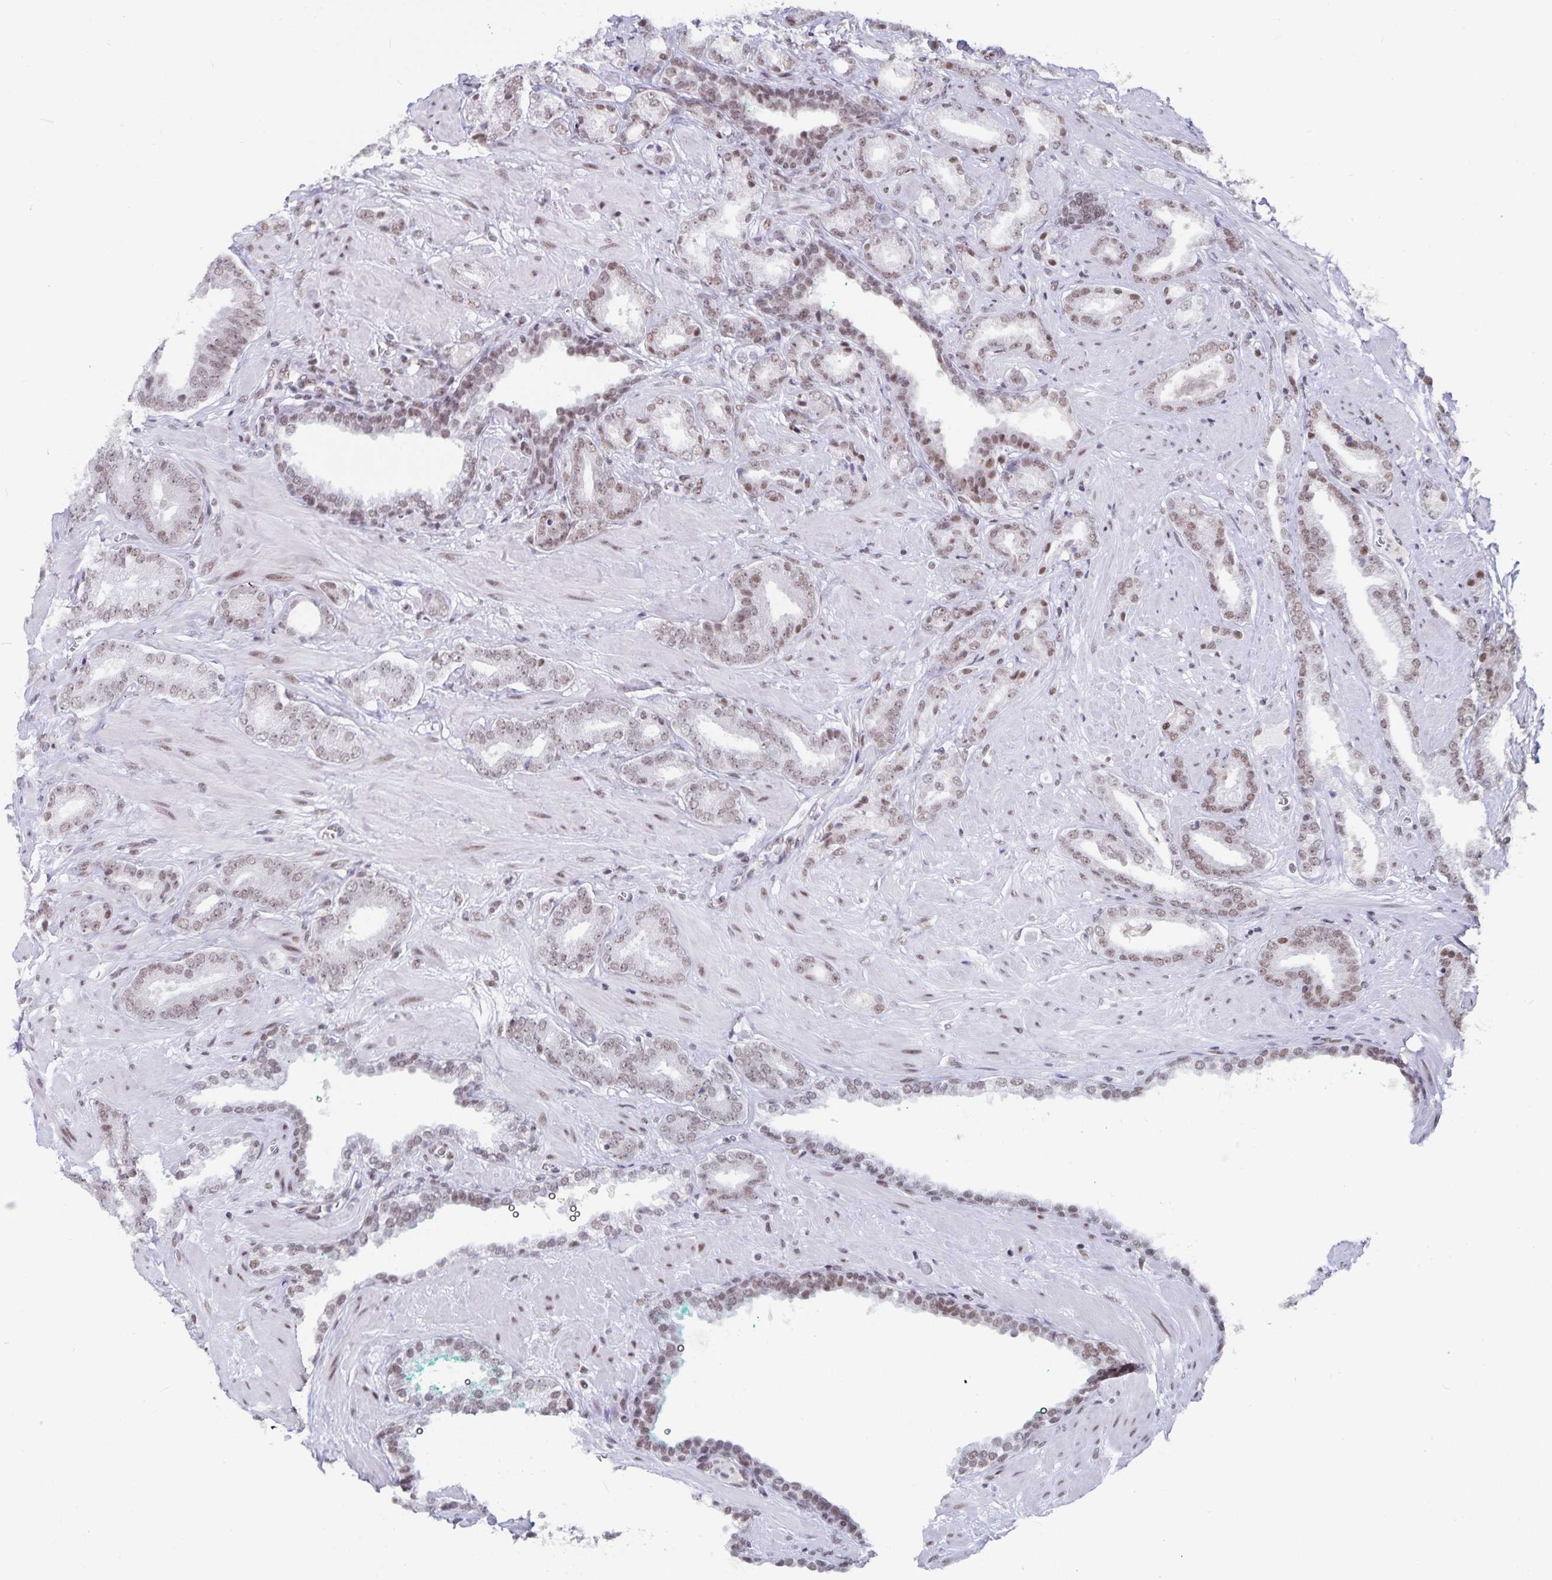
{"staining": {"intensity": "weak", "quantity": ">75%", "location": "nuclear"}, "tissue": "prostate cancer", "cell_type": "Tumor cells", "image_type": "cancer", "snomed": [{"axis": "morphology", "description": "Adenocarcinoma, High grade"}, {"axis": "topography", "description": "Prostate"}], "caption": "Protein staining of prostate adenocarcinoma (high-grade) tissue exhibits weak nuclear expression in approximately >75% of tumor cells.", "gene": "PBX2", "patient": {"sex": "male", "age": 56}}